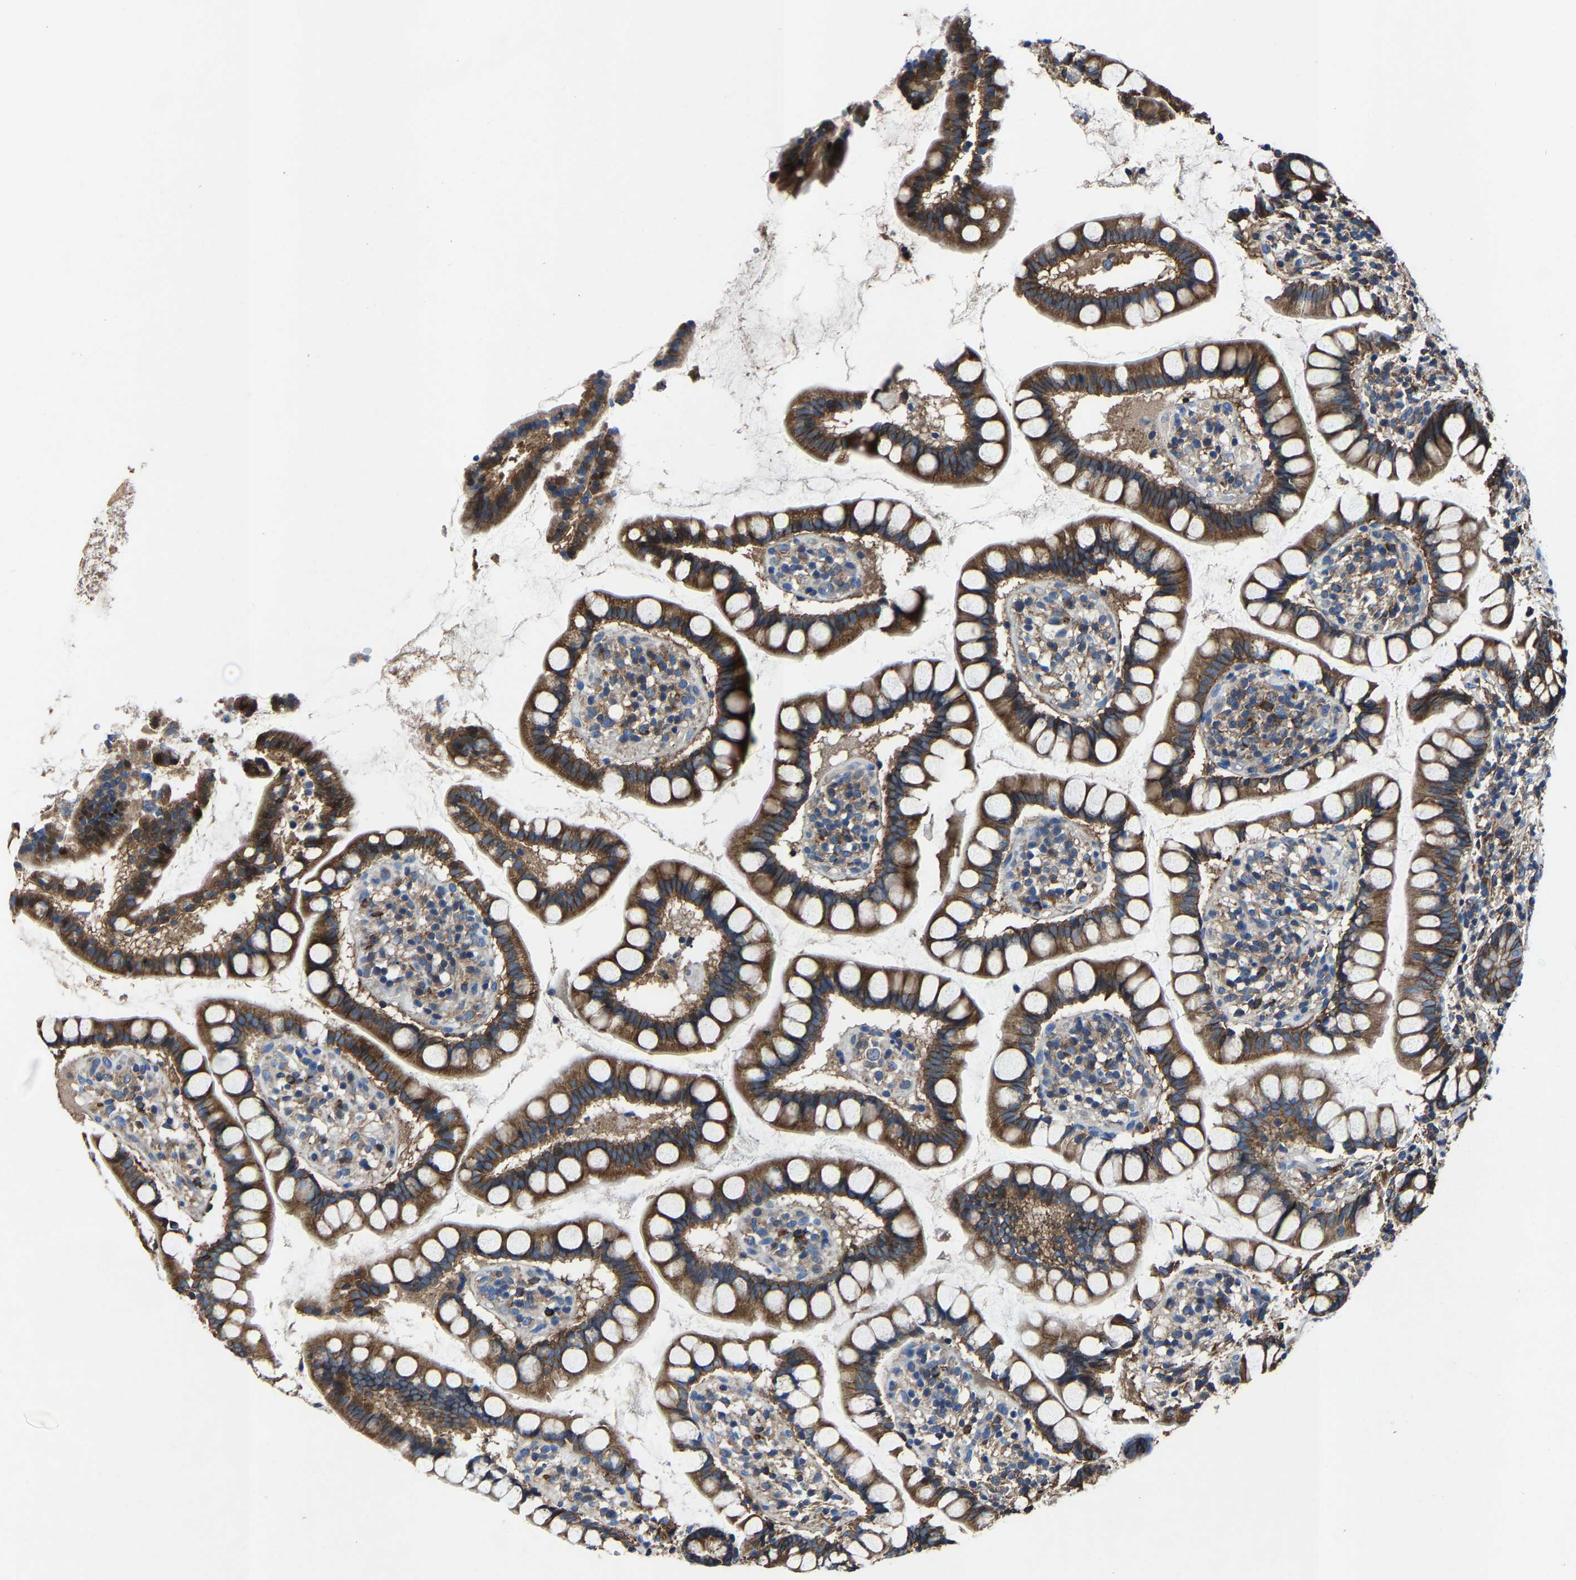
{"staining": {"intensity": "moderate", "quantity": ">75%", "location": "cytoplasmic/membranous"}, "tissue": "small intestine", "cell_type": "Glandular cells", "image_type": "normal", "snomed": [{"axis": "morphology", "description": "Normal tissue, NOS"}, {"axis": "topography", "description": "Small intestine"}], "caption": "Brown immunohistochemical staining in benign small intestine shows moderate cytoplasmic/membranous expression in about >75% of glandular cells.", "gene": "KIAA1958", "patient": {"sex": "female", "age": 84}}